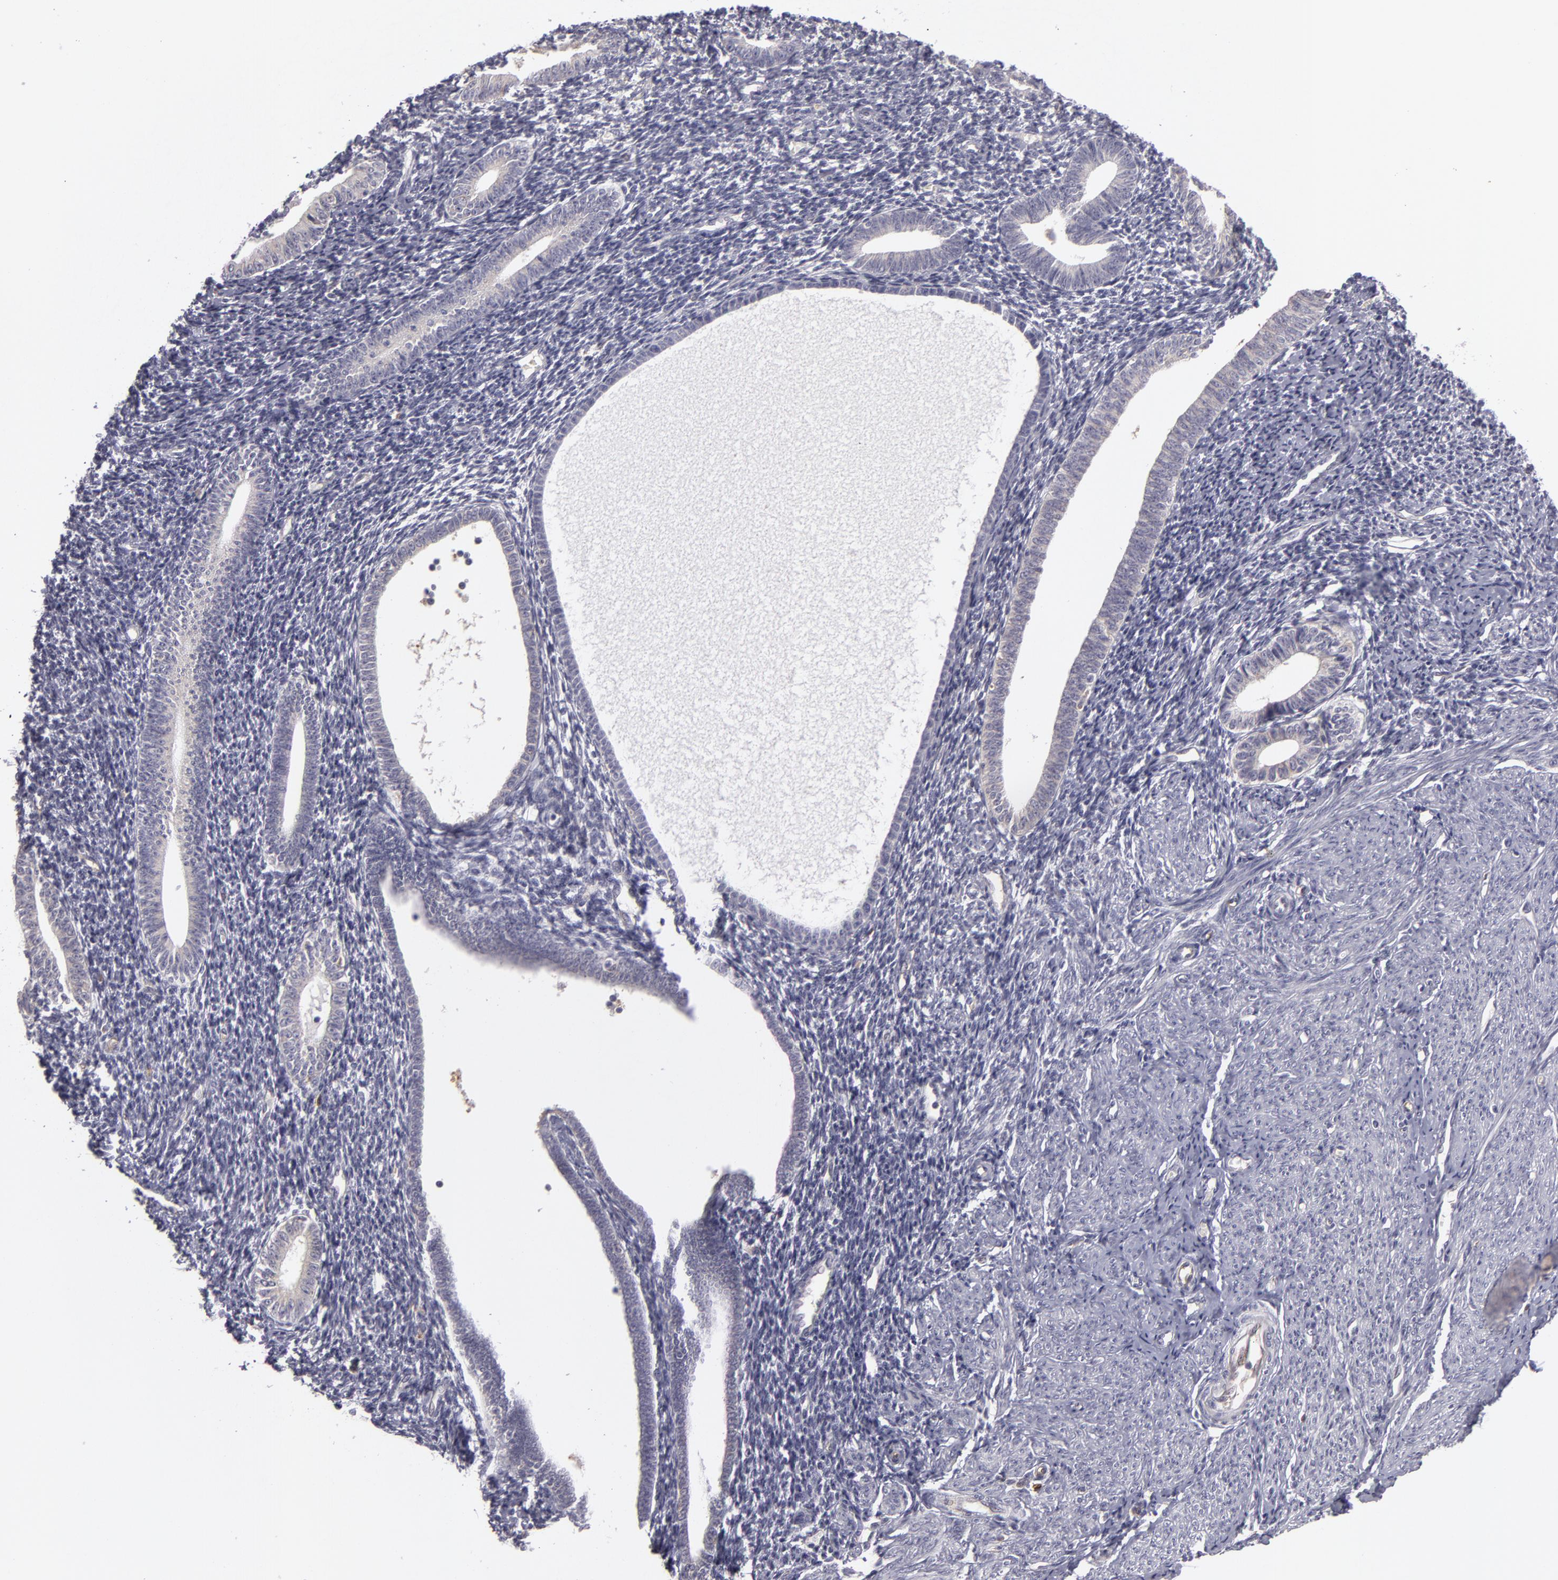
{"staining": {"intensity": "negative", "quantity": "none", "location": "none"}, "tissue": "endometrium", "cell_type": "Cells in endometrial stroma", "image_type": "normal", "snomed": [{"axis": "morphology", "description": "Normal tissue, NOS"}, {"axis": "topography", "description": "Endometrium"}], "caption": "IHC photomicrograph of unremarkable endometrium: human endometrium stained with DAB demonstrates no significant protein staining in cells in endometrial stroma.", "gene": "ZNF229", "patient": {"sex": "female", "age": 52}}